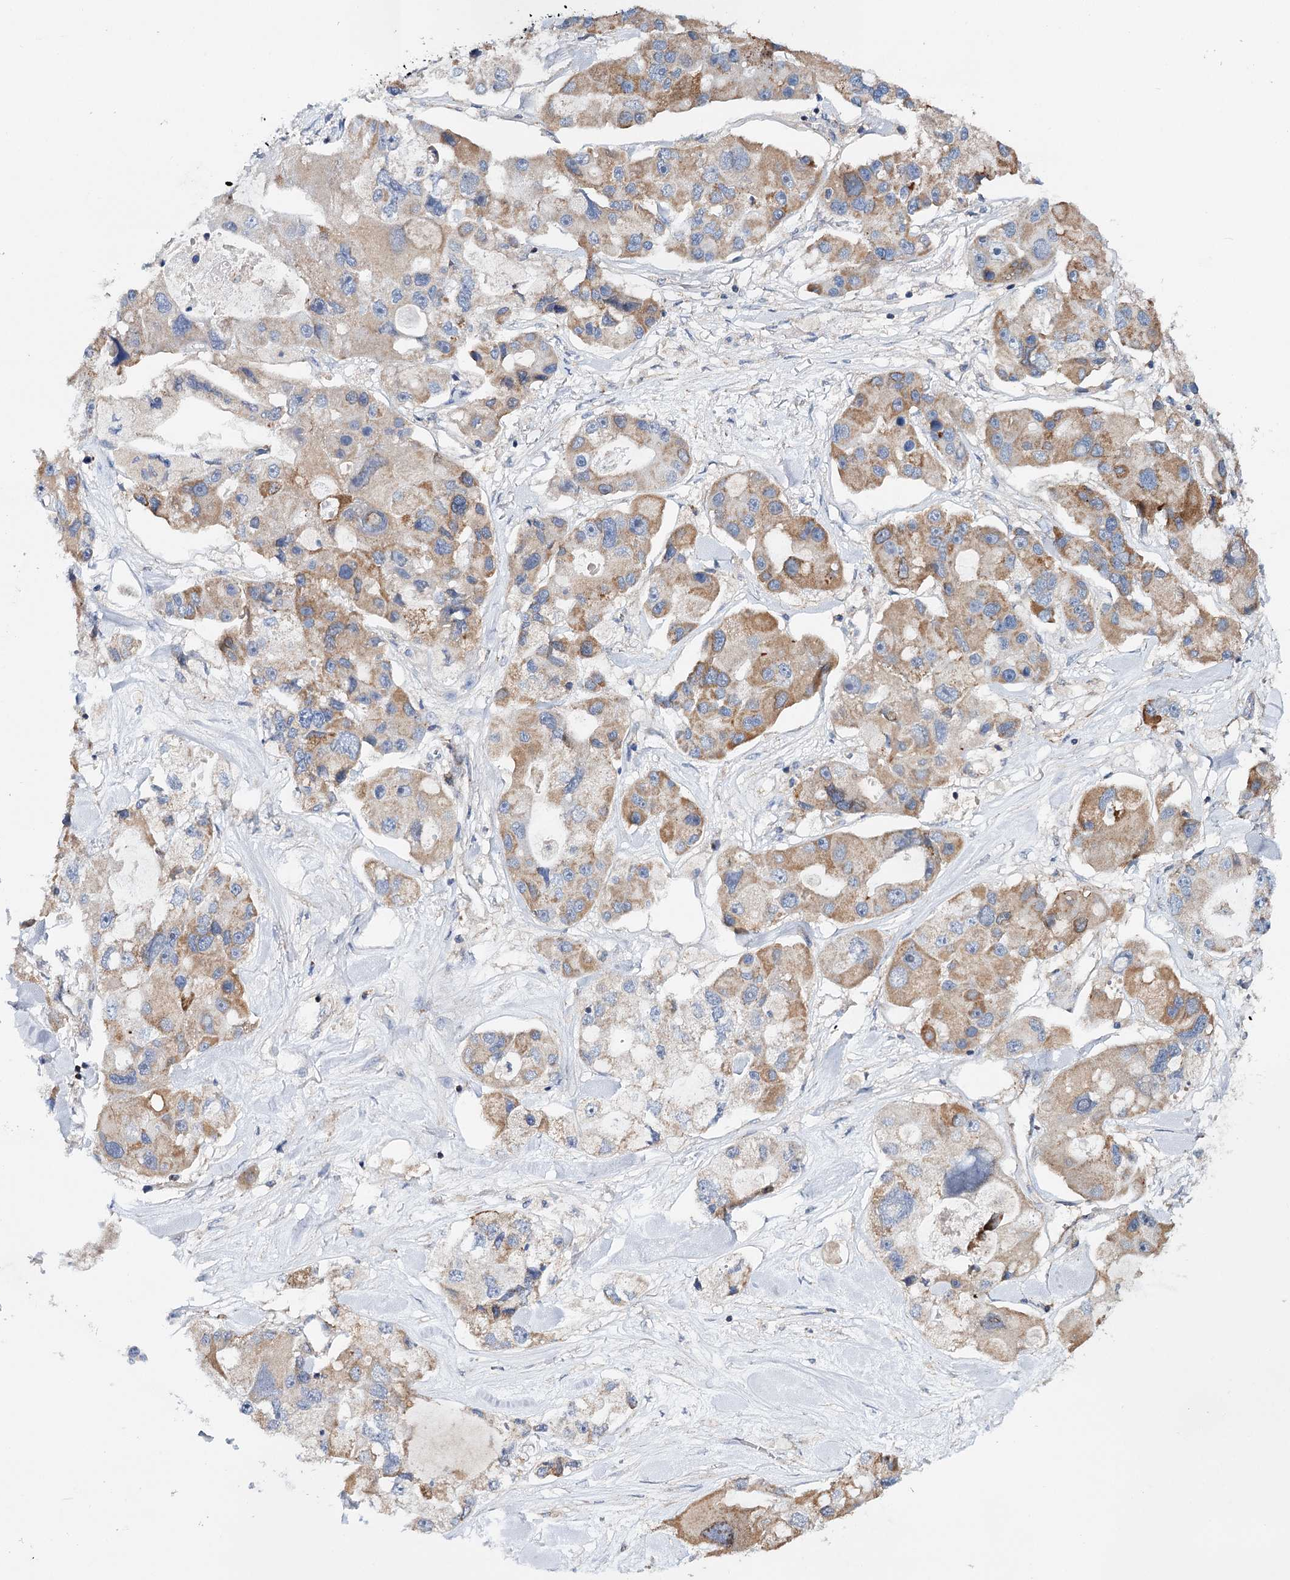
{"staining": {"intensity": "moderate", "quantity": ">75%", "location": "cytoplasmic/membranous"}, "tissue": "lung cancer", "cell_type": "Tumor cells", "image_type": "cancer", "snomed": [{"axis": "morphology", "description": "Adenocarcinoma, NOS"}, {"axis": "topography", "description": "Lung"}], "caption": "Lung adenocarcinoma tissue exhibits moderate cytoplasmic/membranous expression in approximately >75% of tumor cells", "gene": "CFAP46", "patient": {"sex": "female", "age": 54}}